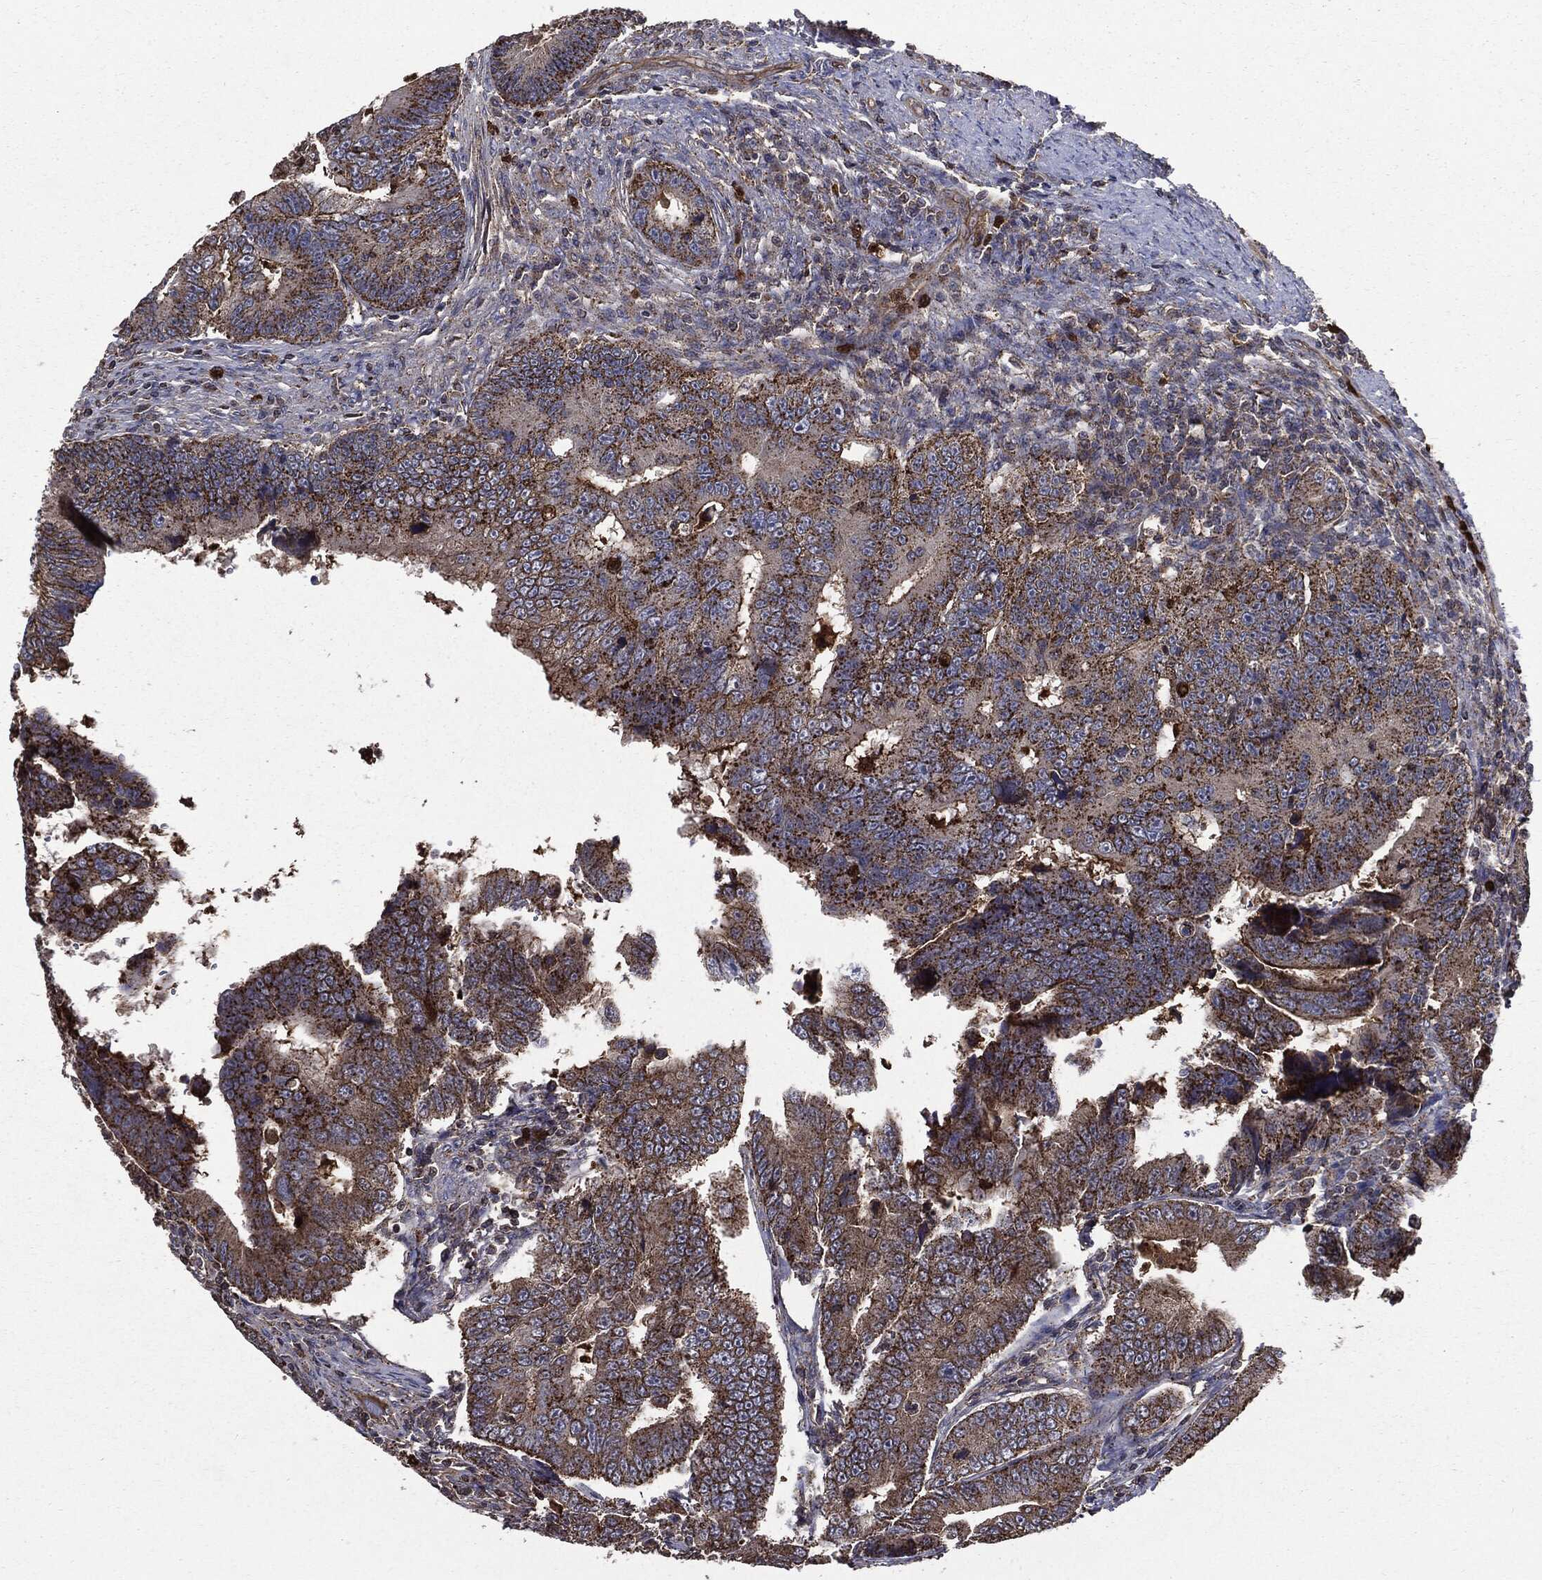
{"staining": {"intensity": "moderate", "quantity": ">75%", "location": "cytoplasmic/membranous"}, "tissue": "colorectal cancer", "cell_type": "Tumor cells", "image_type": "cancer", "snomed": [{"axis": "morphology", "description": "Adenocarcinoma, NOS"}, {"axis": "topography", "description": "Colon"}], "caption": "This photomicrograph shows colorectal adenocarcinoma stained with IHC to label a protein in brown. The cytoplasmic/membranous of tumor cells show moderate positivity for the protein. Nuclei are counter-stained blue.", "gene": "PDCD6IP", "patient": {"sex": "female", "age": 72}}